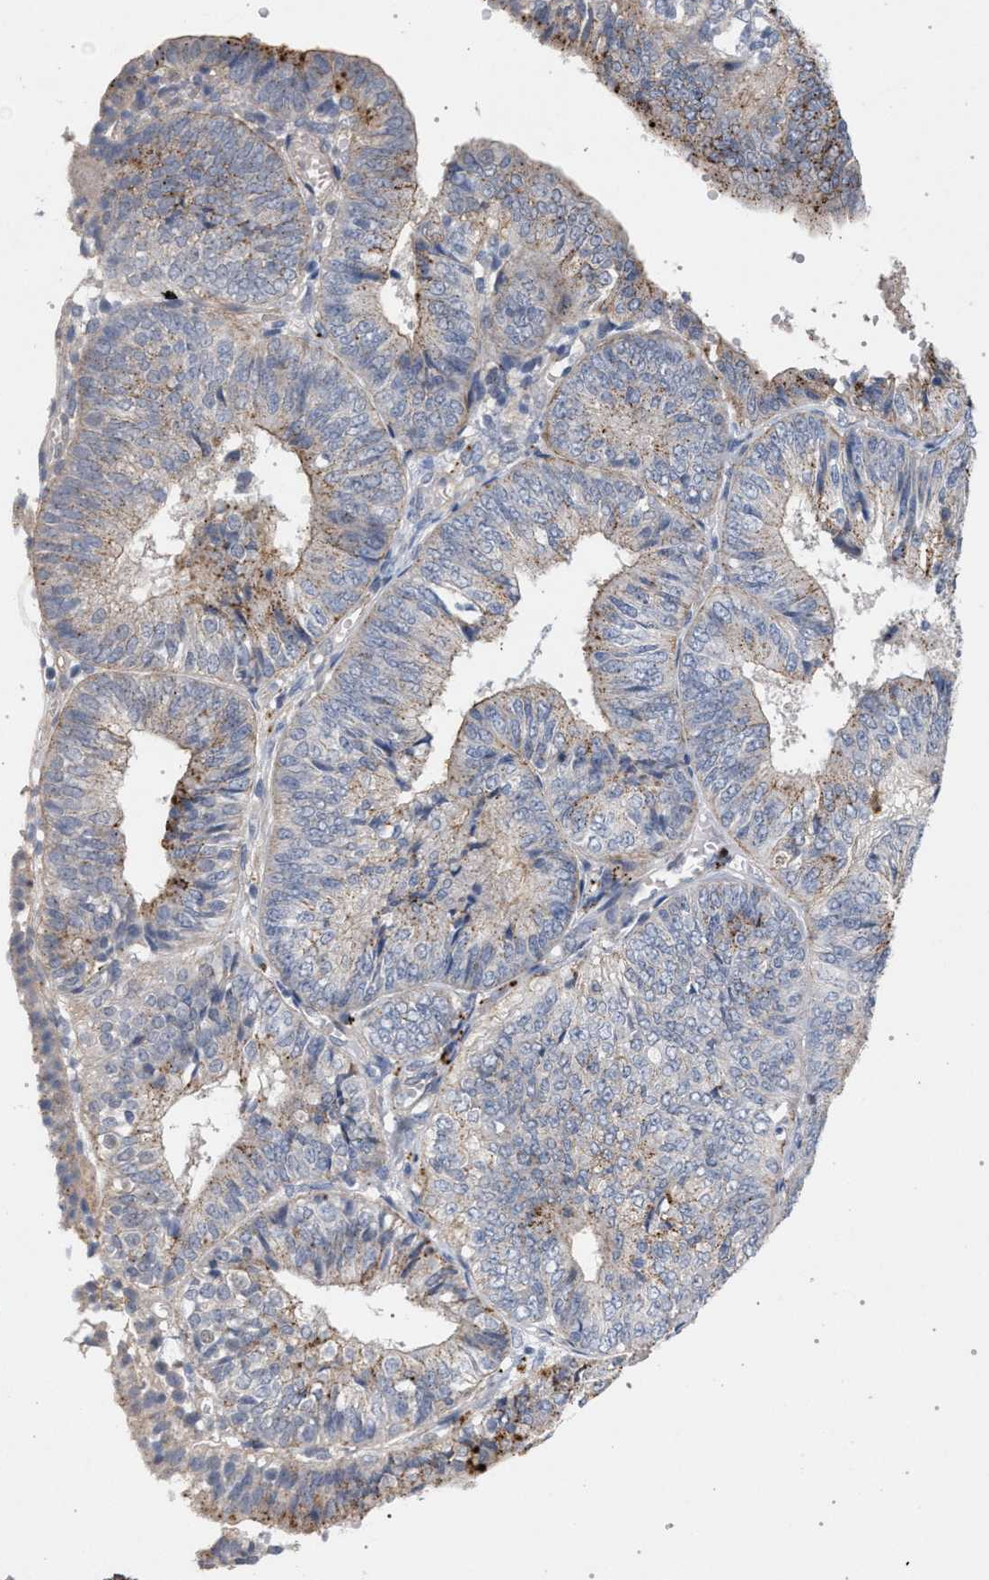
{"staining": {"intensity": "strong", "quantity": "25%-75%", "location": "cytoplasmic/membranous"}, "tissue": "endometrial cancer", "cell_type": "Tumor cells", "image_type": "cancer", "snomed": [{"axis": "morphology", "description": "Adenocarcinoma, NOS"}, {"axis": "topography", "description": "Endometrium"}], "caption": "The immunohistochemical stain shows strong cytoplasmic/membranous expression in tumor cells of endometrial adenocarcinoma tissue.", "gene": "MAMDC2", "patient": {"sex": "female", "age": 58}}